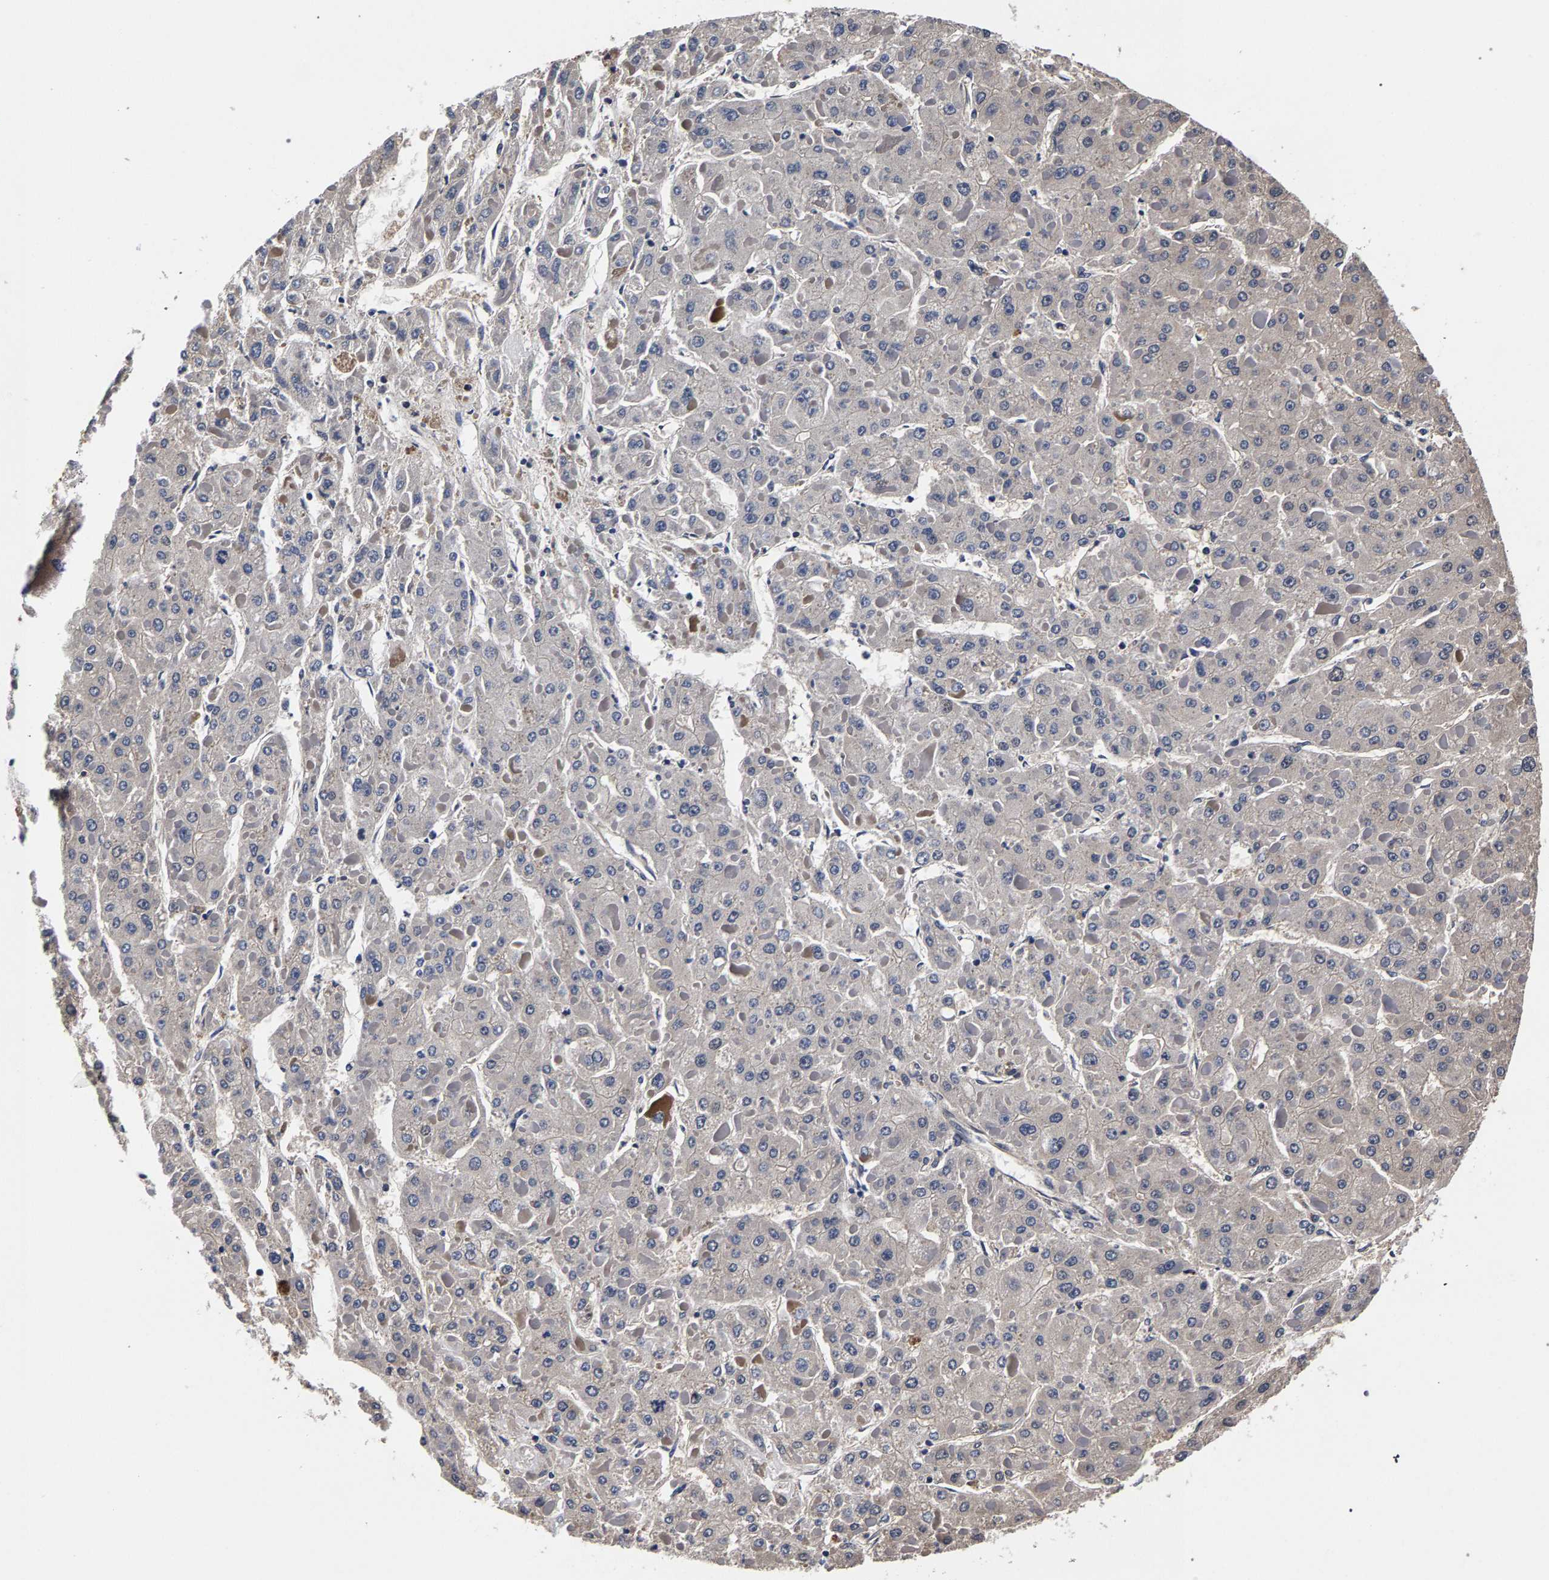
{"staining": {"intensity": "negative", "quantity": "none", "location": "none"}, "tissue": "liver cancer", "cell_type": "Tumor cells", "image_type": "cancer", "snomed": [{"axis": "morphology", "description": "Carcinoma, Hepatocellular, NOS"}, {"axis": "topography", "description": "Liver"}], "caption": "Tumor cells are negative for protein expression in human hepatocellular carcinoma (liver). Brightfield microscopy of immunohistochemistry stained with DAB (3,3'-diaminobenzidine) (brown) and hematoxylin (blue), captured at high magnification.", "gene": "MARCHF7", "patient": {"sex": "female", "age": 73}}